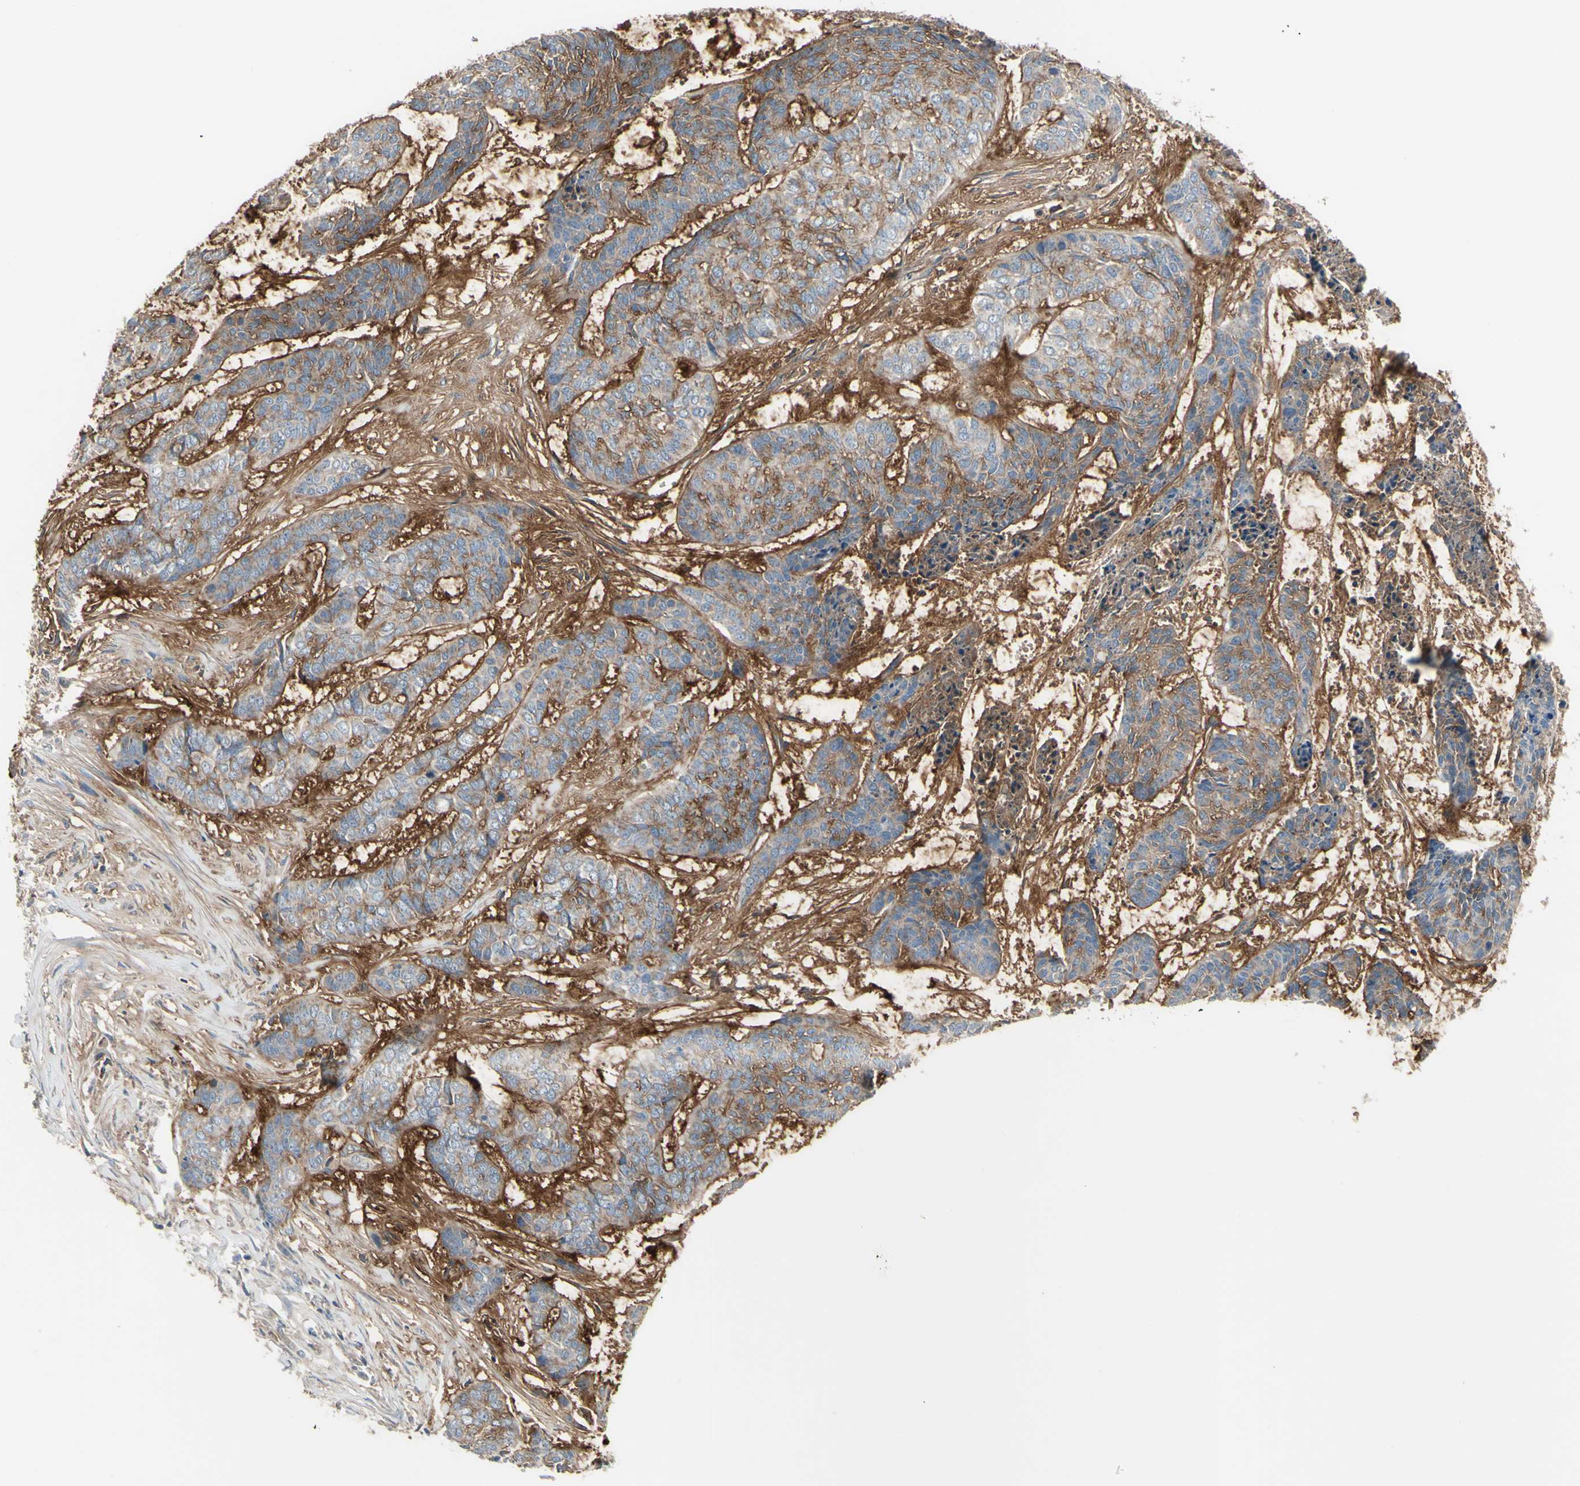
{"staining": {"intensity": "weak", "quantity": "25%-75%", "location": "cytoplasmic/membranous"}, "tissue": "skin cancer", "cell_type": "Tumor cells", "image_type": "cancer", "snomed": [{"axis": "morphology", "description": "Basal cell carcinoma"}, {"axis": "topography", "description": "Skin"}], "caption": "Immunohistochemistry photomicrograph of neoplastic tissue: human skin basal cell carcinoma stained using immunohistochemistry shows low levels of weak protein expression localized specifically in the cytoplasmic/membranous of tumor cells, appearing as a cytoplasmic/membranous brown color.", "gene": "FAM171B", "patient": {"sex": "female", "age": 64}}